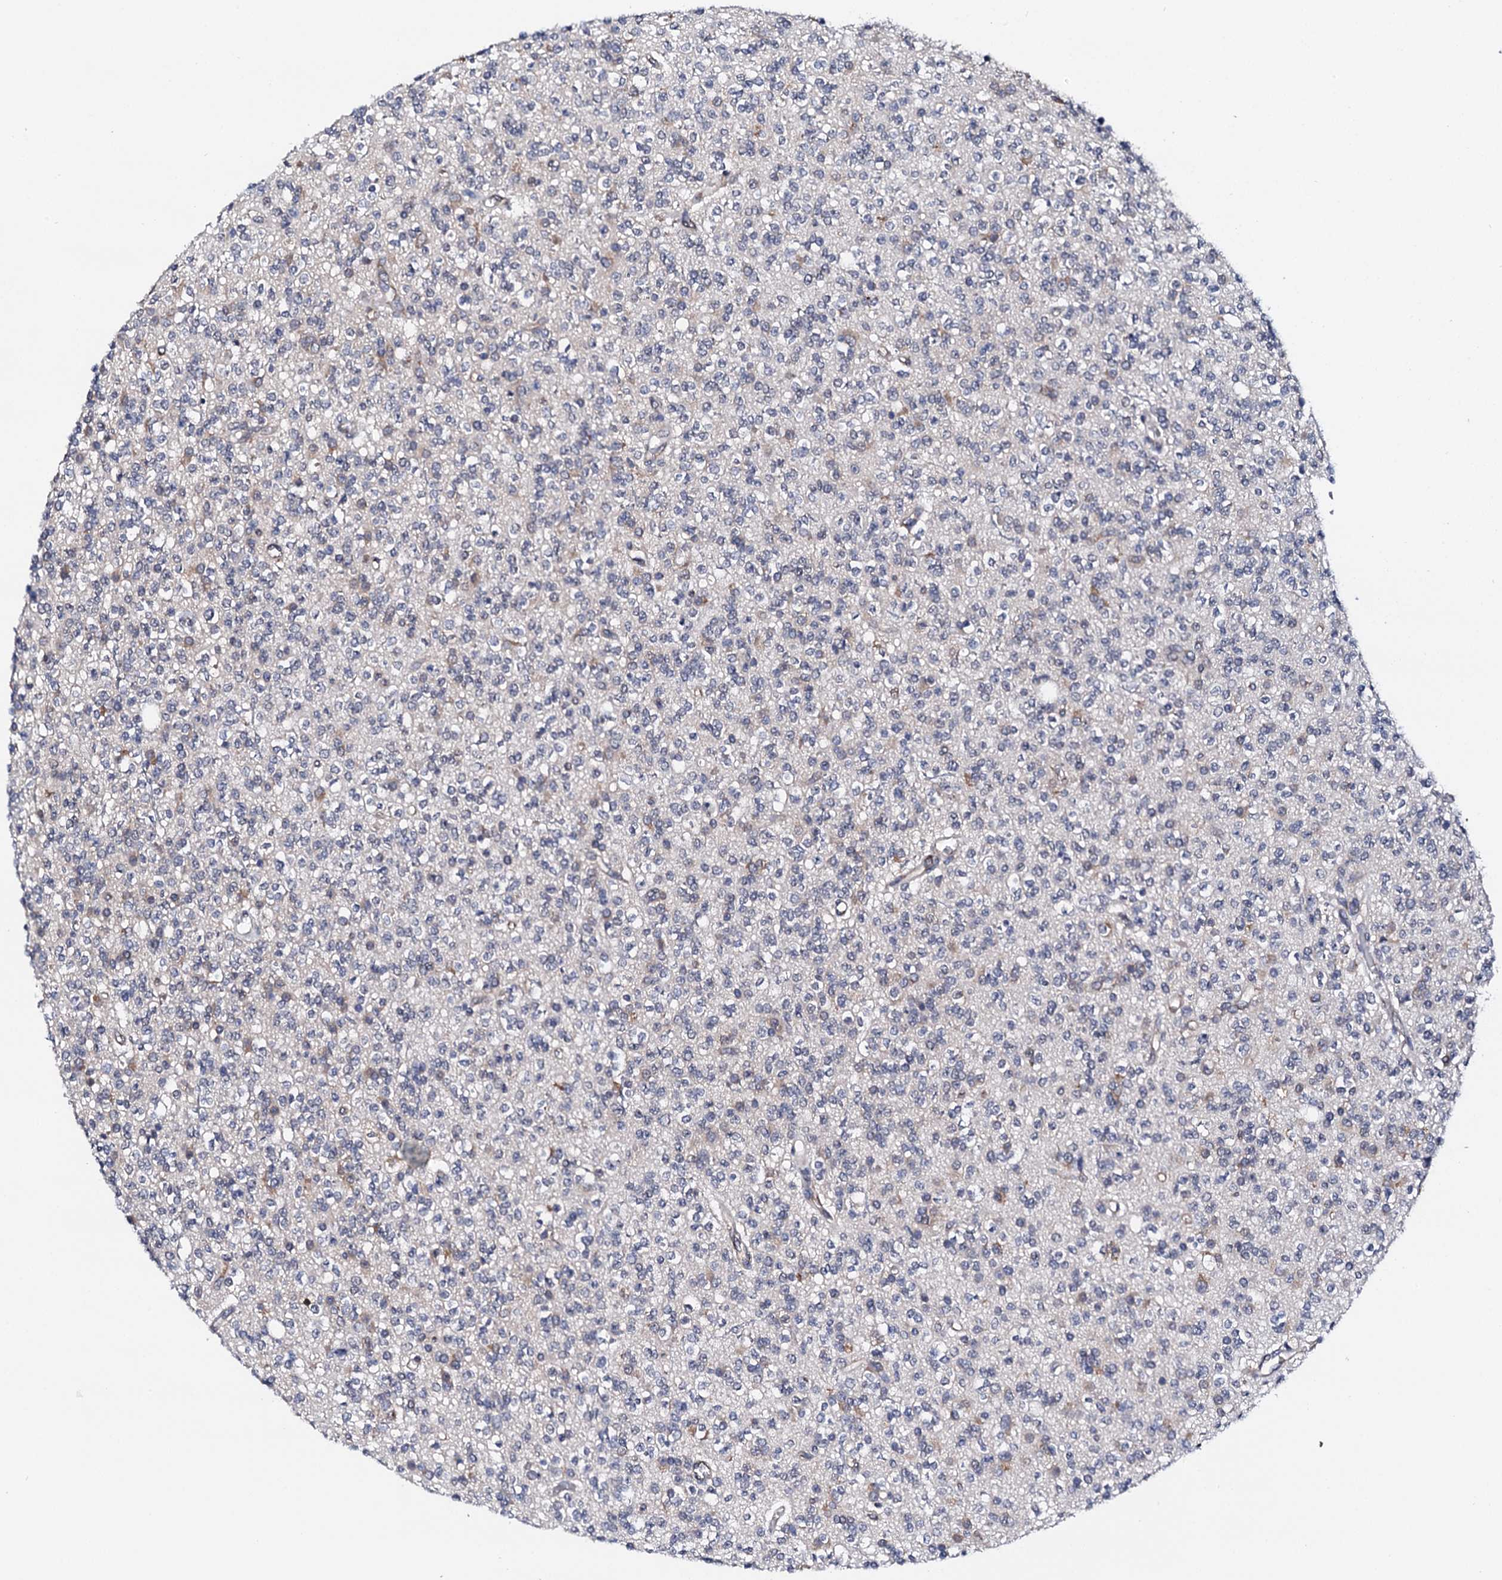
{"staining": {"intensity": "negative", "quantity": "none", "location": "none"}, "tissue": "glioma", "cell_type": "Tumor cells", "image_type": "cancer", "snomed": [{"axis": "morphology", "description": "Glioma, malignant, High grade"}, {"axis": "topography", "description": "Brain"}], "caption": "Glioma stained for a protein using immunohistochemistry (IHC) exhibits no staining tumor cells.", "gene": "NUP58", "patient": {"sex": "male", "age": 34}}